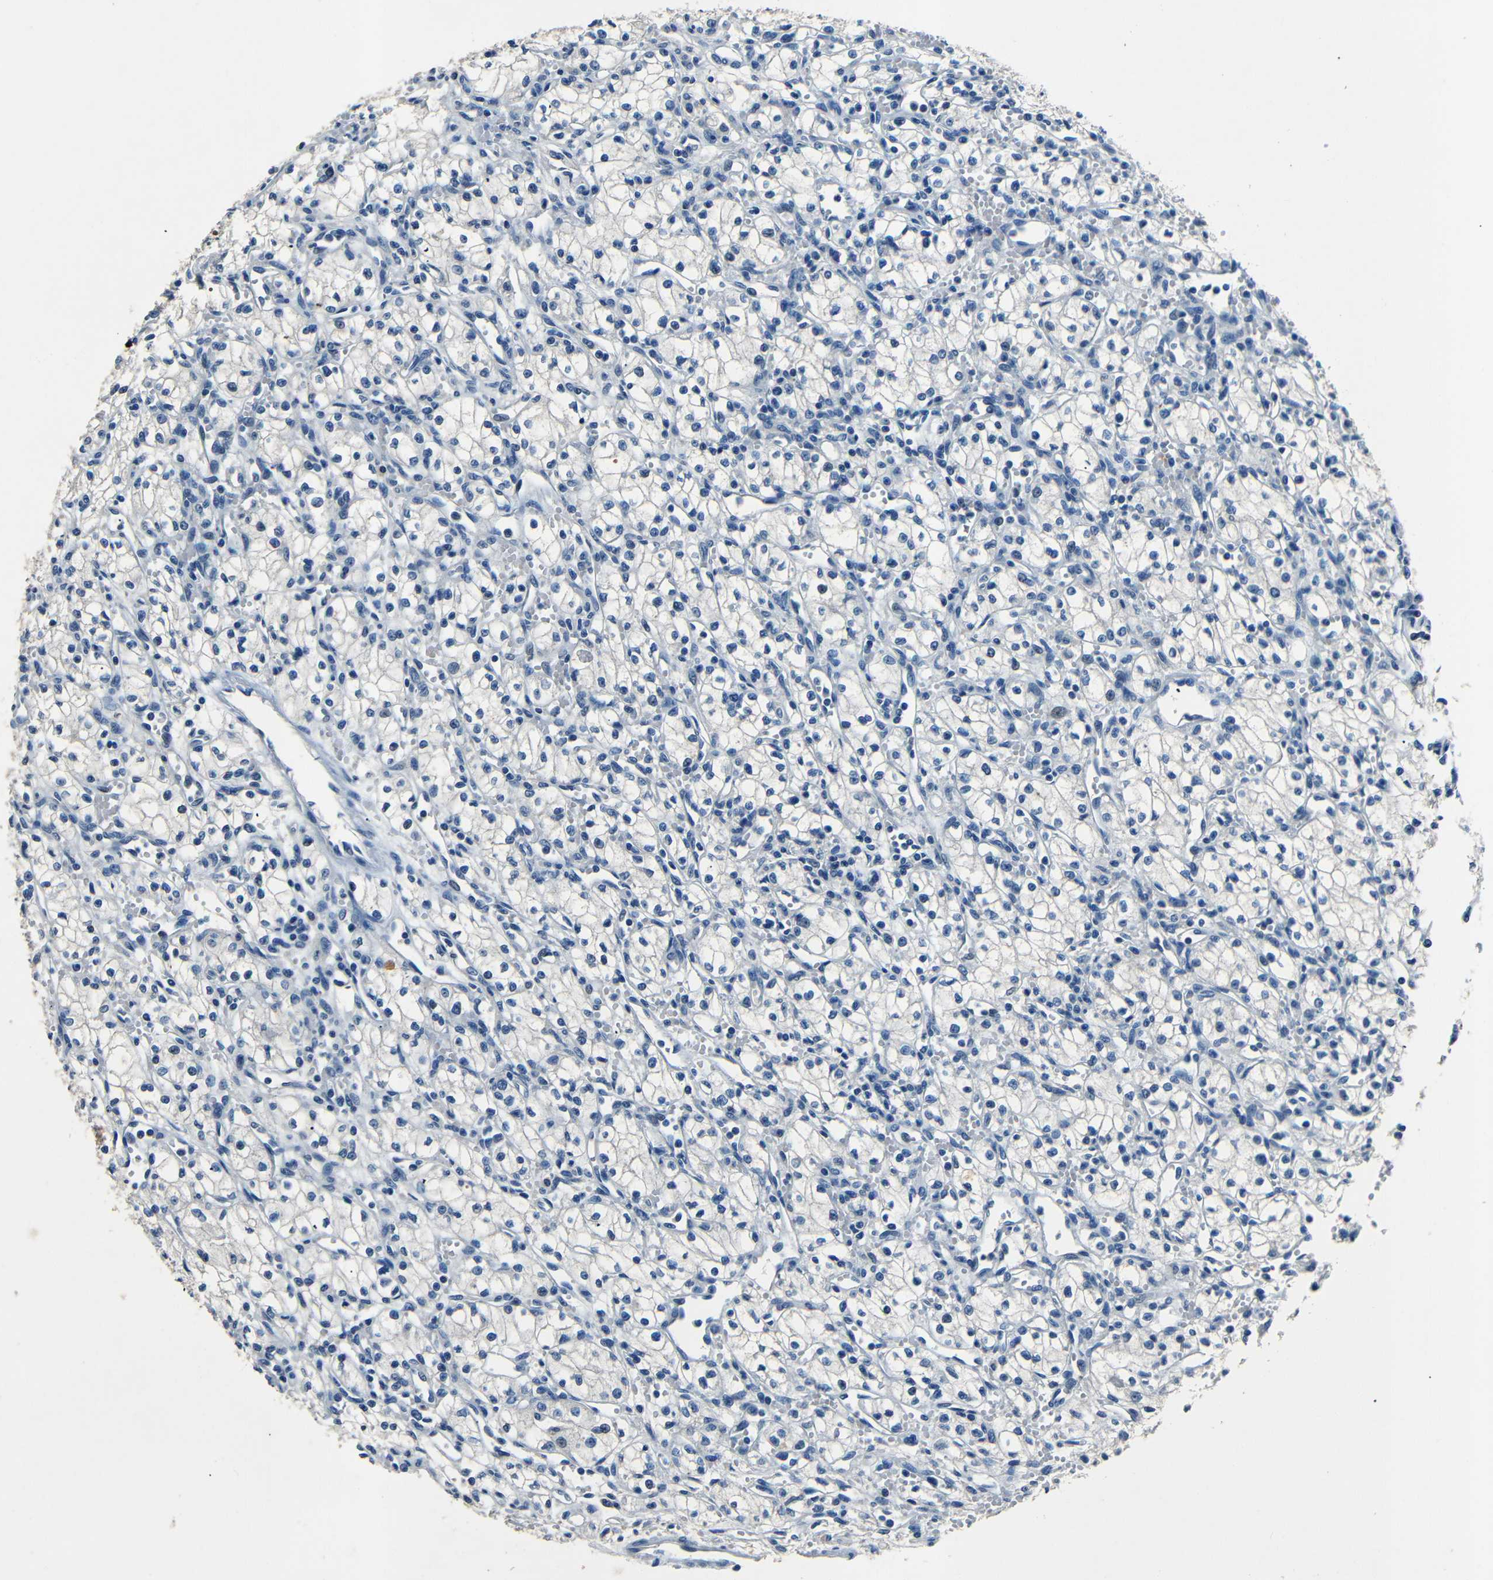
{"staining": {"intensity": "negative", "quantity": "none", "location": "none"}, "tissue": "renal cancer", "cell_type": "Tumor cells", "image_type": "cancer", "snomed": [{"axis": "morphology", "description": "Normal tissue, NOS"}, {"axis": "morphology", "description": "Adenocarcinoma, NOS"}, {"axis": "topography", "description": "Kidney"}], "caption": "Human renal cancer (adenocarcinoma) stained for a protein using IHC exhibits no positivity in tumor cells.", "gene": "NCMAP", "patient": {"sex": "male", "age": 59}}